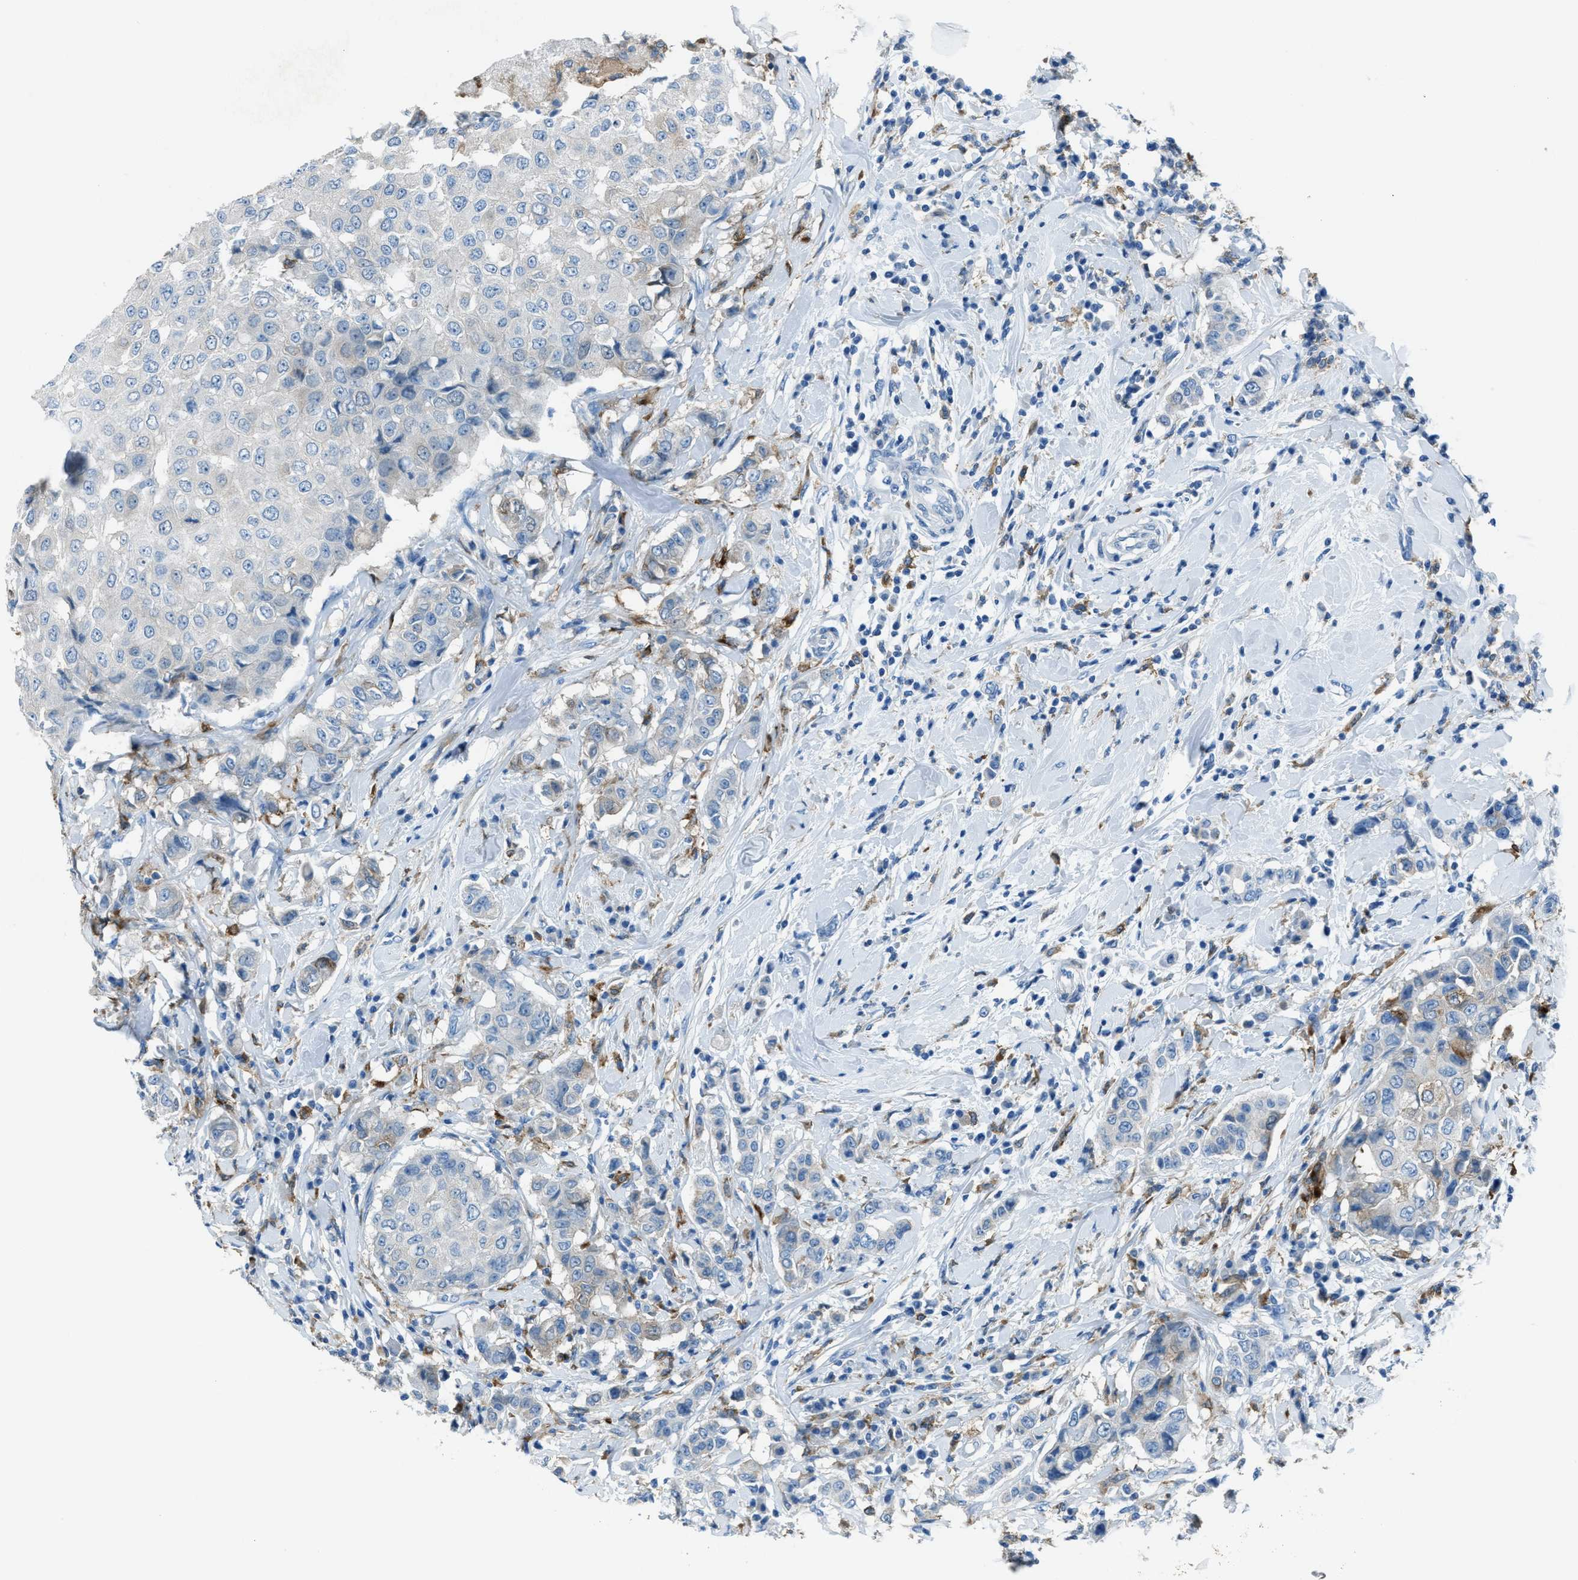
{"staining": {"intensity": "negative", "quantity": "none", "location": "none"}, "tissue": "breast cancer", "cell_type": "Tumor cells", "image_type": "cancer", "snomed": [{"axis": "morphology", "description": "Duct carcinoma"}, {"axis": "topography", "description": "Breast"}], "caption": "Invasive ductal carcinoma (breast) was stained to show a protein in brown. There is no significant positivity in tumor cells. (DAB (3,3'-diaminobenzidine) IHC with hematoxylin counter stain).", "gene": "MATCAP2", "patient": {"sex": "female", "age": 27}}